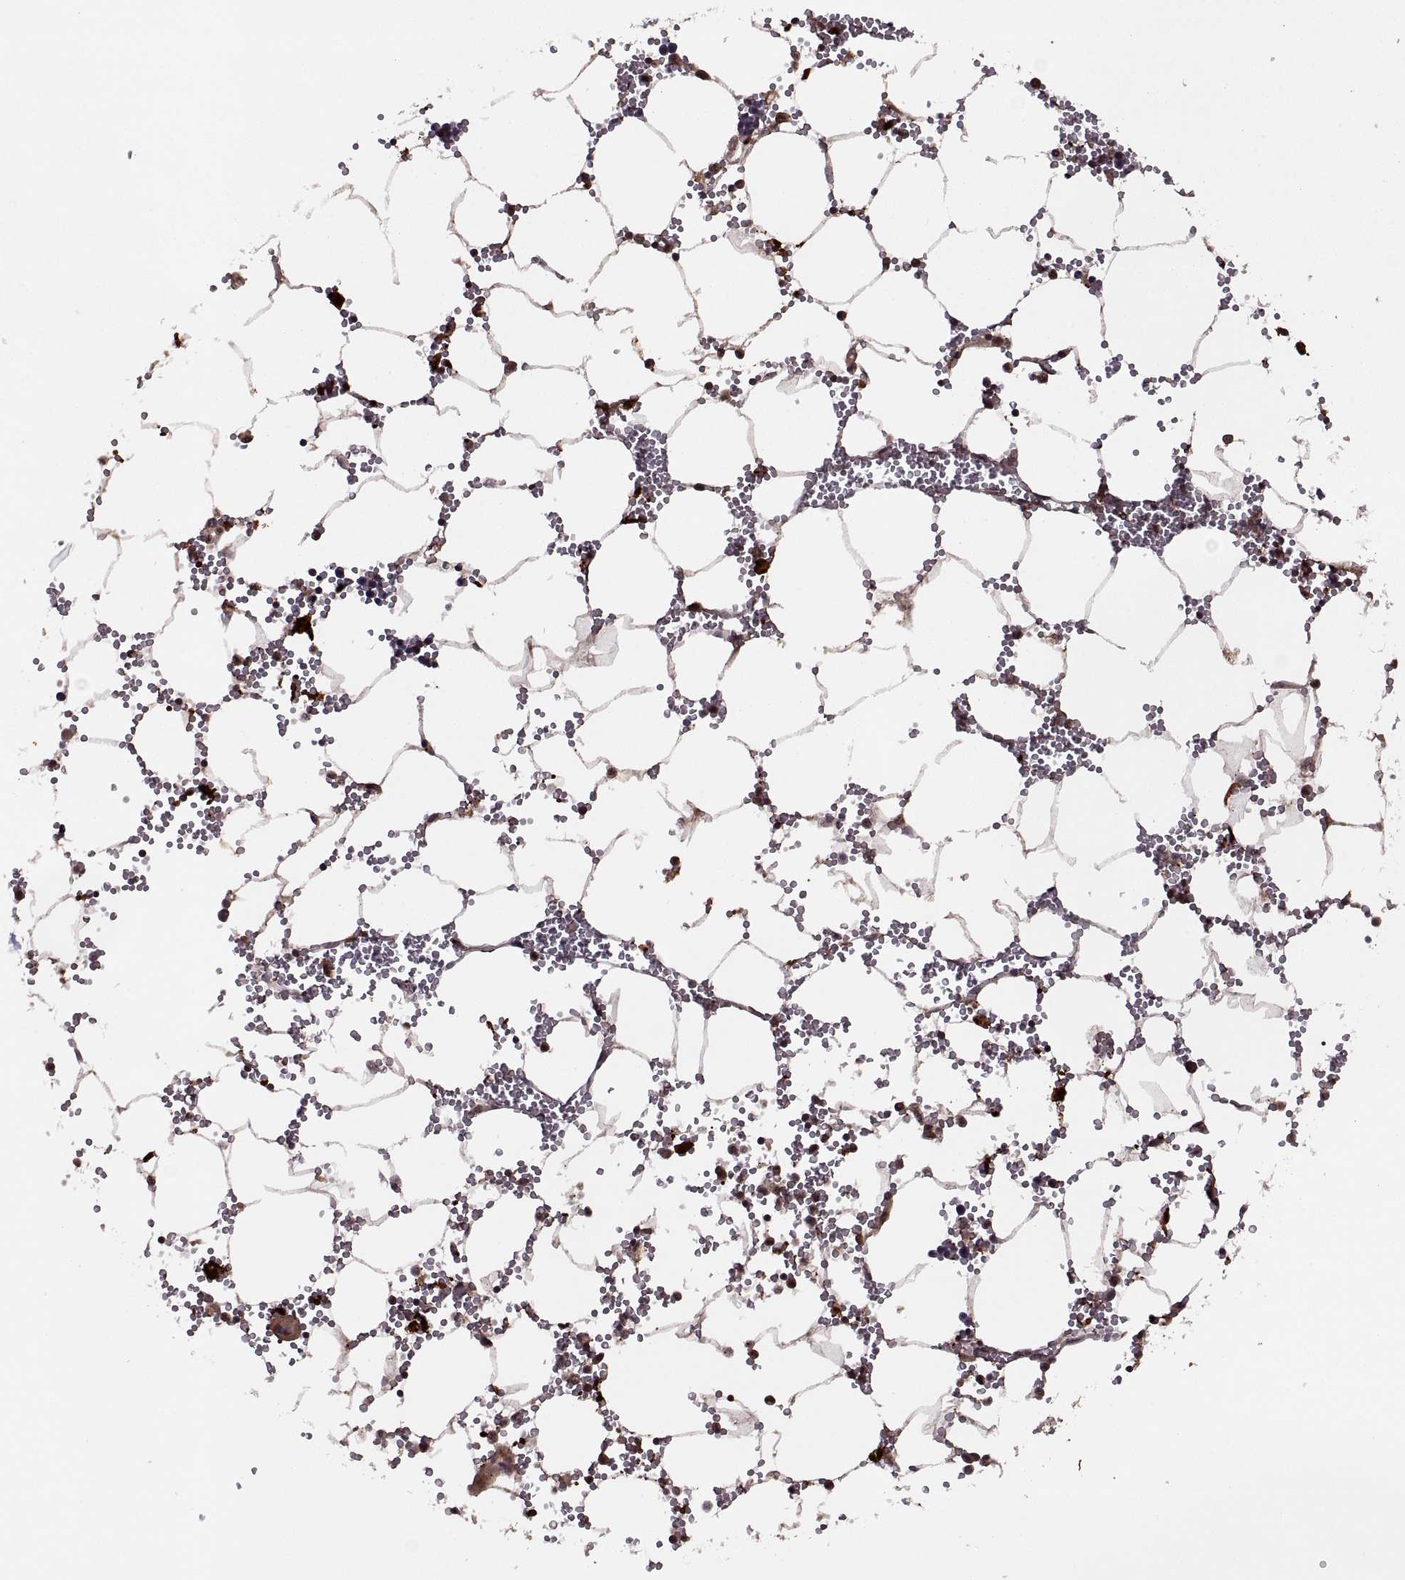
{"staining": {"intensity": "moderate", "quantity": "<25%", "location": "cytoplasmic/membranous"}, "tissue": "bone marrow", "cell_type": "Hematopoietic cells", "image_type": "normal", "snomed": [{"axis": "morphology", "description": "Normal tissue, NOS"}, {"axis": "topography", "description": "Bone marrow"}], "caption": "Immunohistochemistry staining of normal bone marrow, which exhibits low levels of moderate cytoplasmic/membranous expression in about <25% of hematopoietic cells indicating moderate cytoplasmic/membranous protein expression. The staining was performed using DAB (3,3'-diaminobenzidine) (brown) for protein detection and nuclei were counterstained in hematoxylin (blue).", "gene": "PTOV1", "patient": {"sex": "male", "age": 54}}